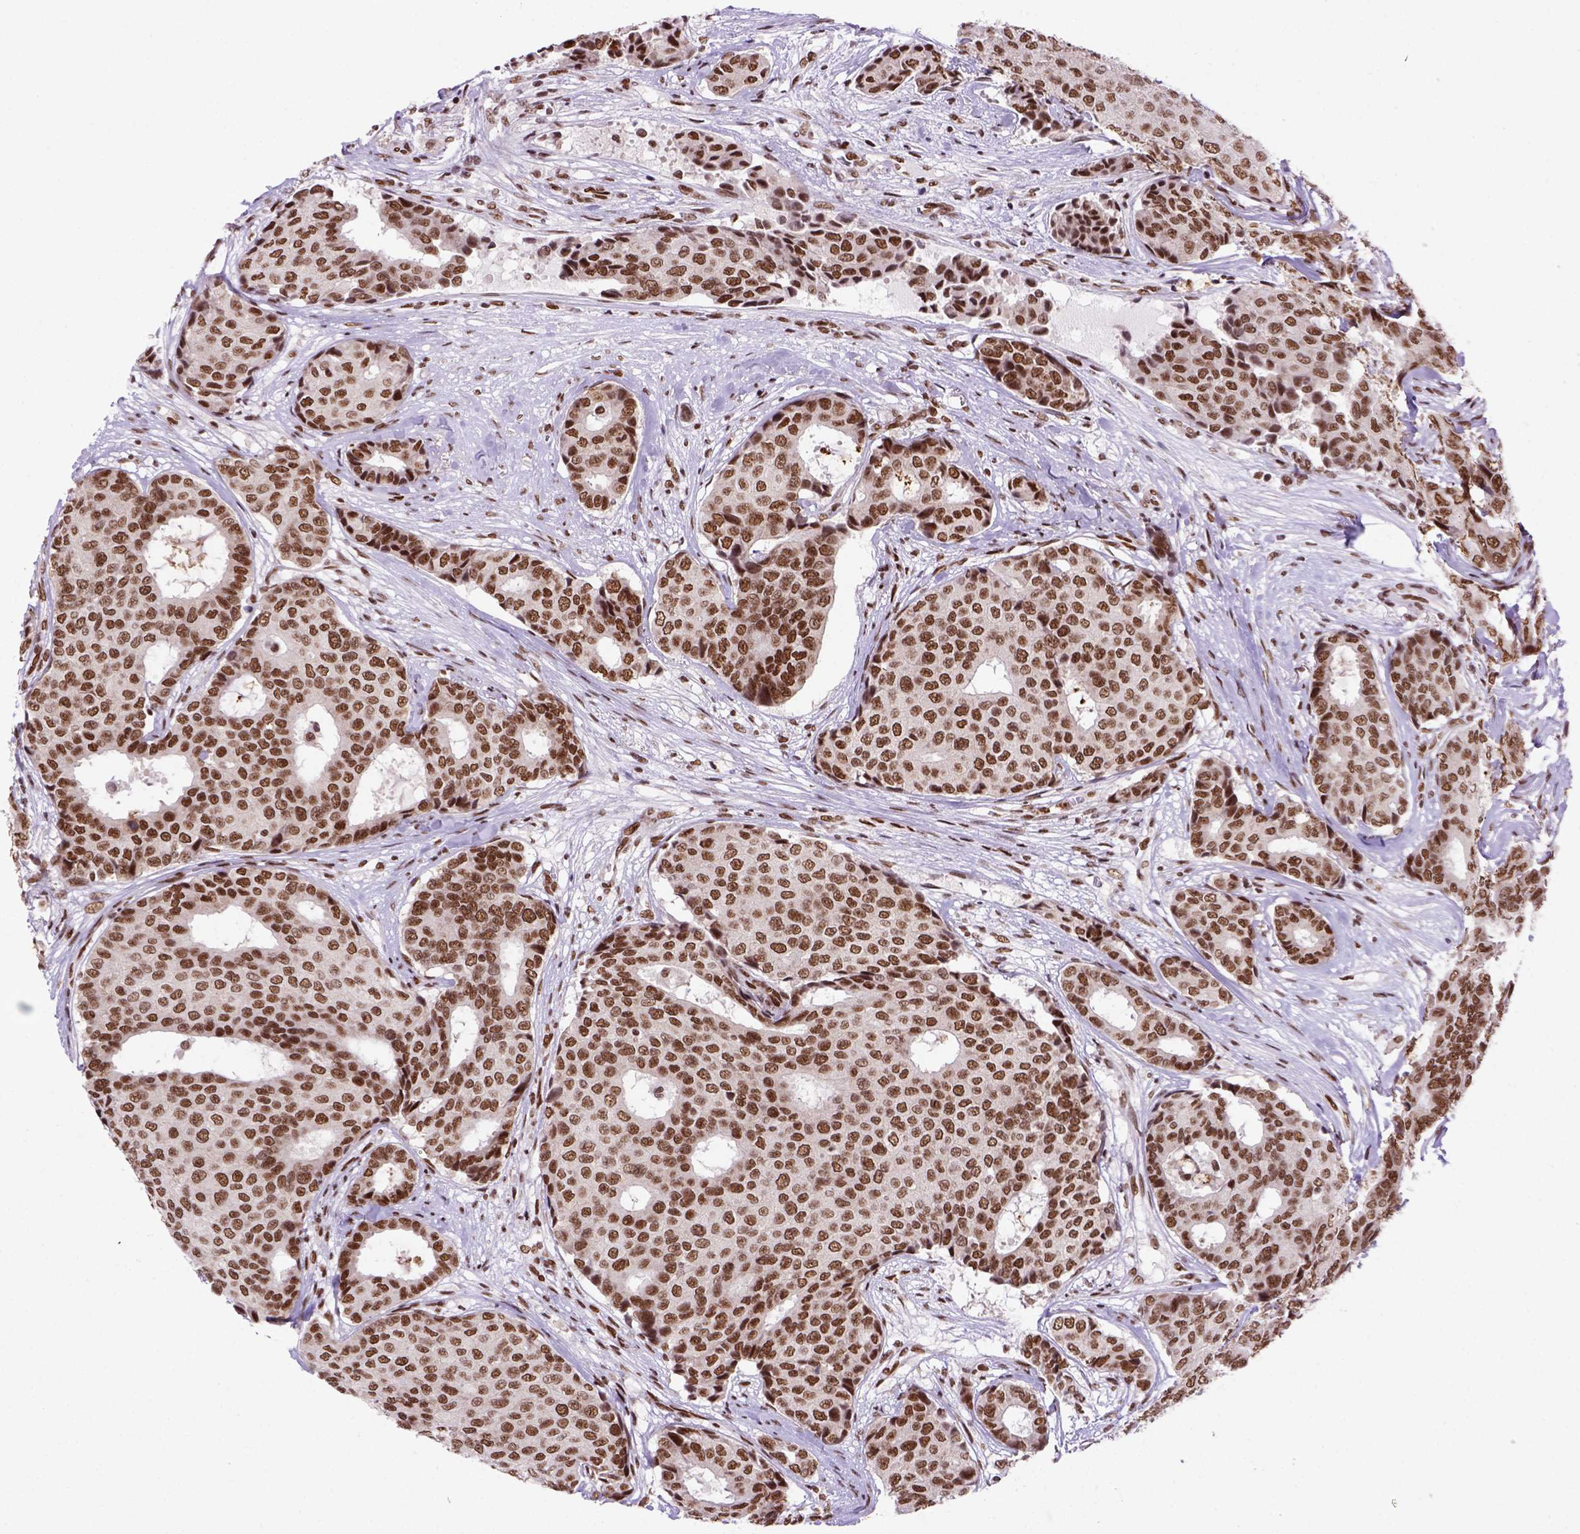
{"staining": {"intensity": "moderate", "quantity": ">75%", "location": "nuclear"}, "tissue": "breast cancer", "cell_type": "Tumor cells", "image_type": "cancer", "snomed": [{"axis": "morphology", "description": "Duct carcinoma"}, {"axis": "topography", "description": "Breast"}], "caption": "A histopathology image of human breast infiltrating ductal carcinoma stained for a protein displays moderate nuclear brown staining in tumor cells.", "gene": "NSMCE2", "patient": {"sex": "female", "age": 75}}